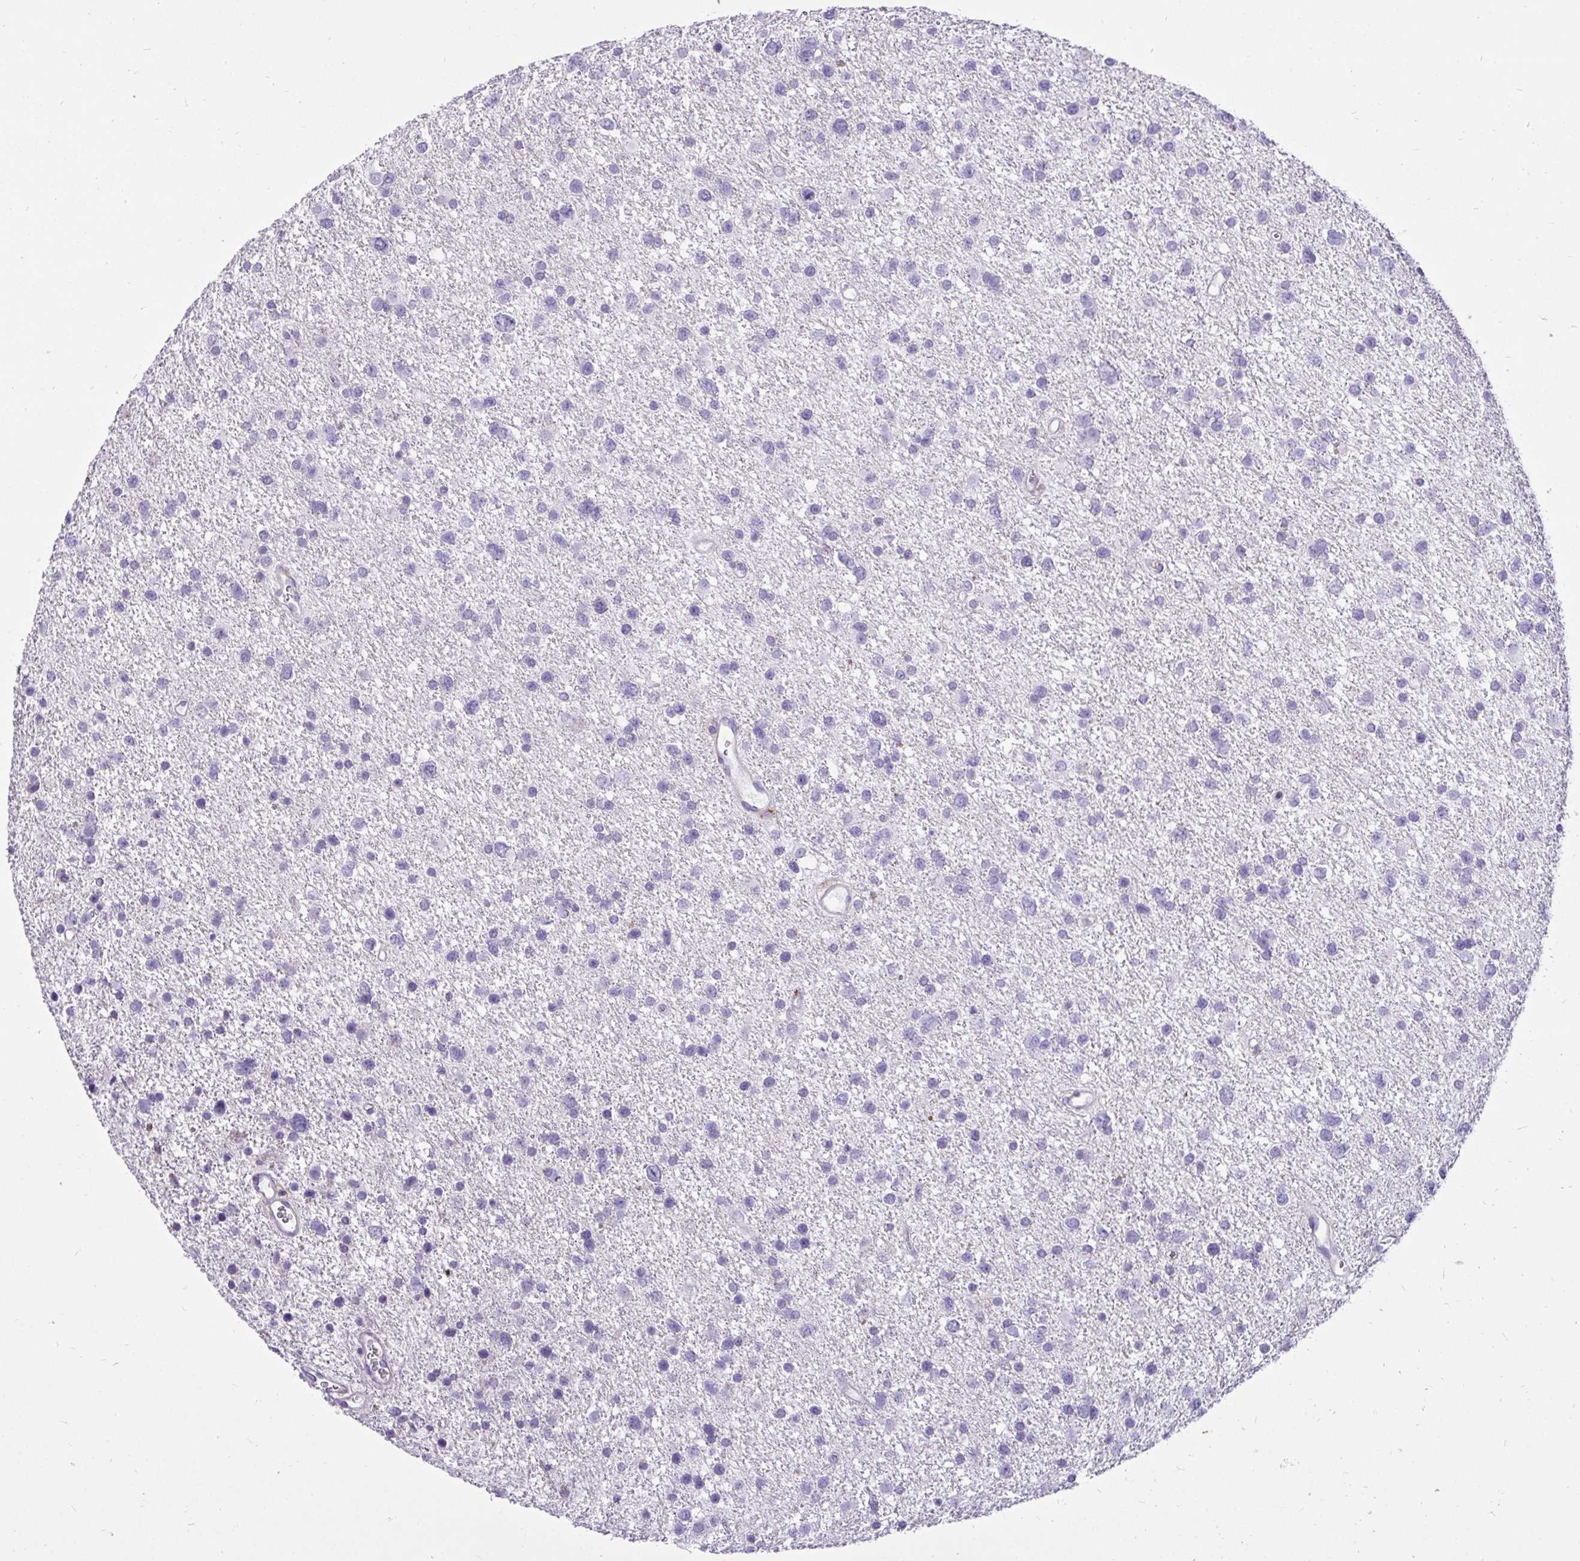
{"staining": {"intensity": "negative", "quantity": "none", "location": "none"}, "tissue": "glioma", "cell_type": "Tumor cells", "image_type": "cancer", "snomed": [{"axis": "morphology", "description": "Glioma, malignant, Low grade"}, {"axis": "topography", "description": "Brain"}], "caption": "Tumor cells are negative for brown protein staining in malignant glioma (low-grade).", "gene": "CTSZ", "patient": {"sex": "female", "age": 55}}